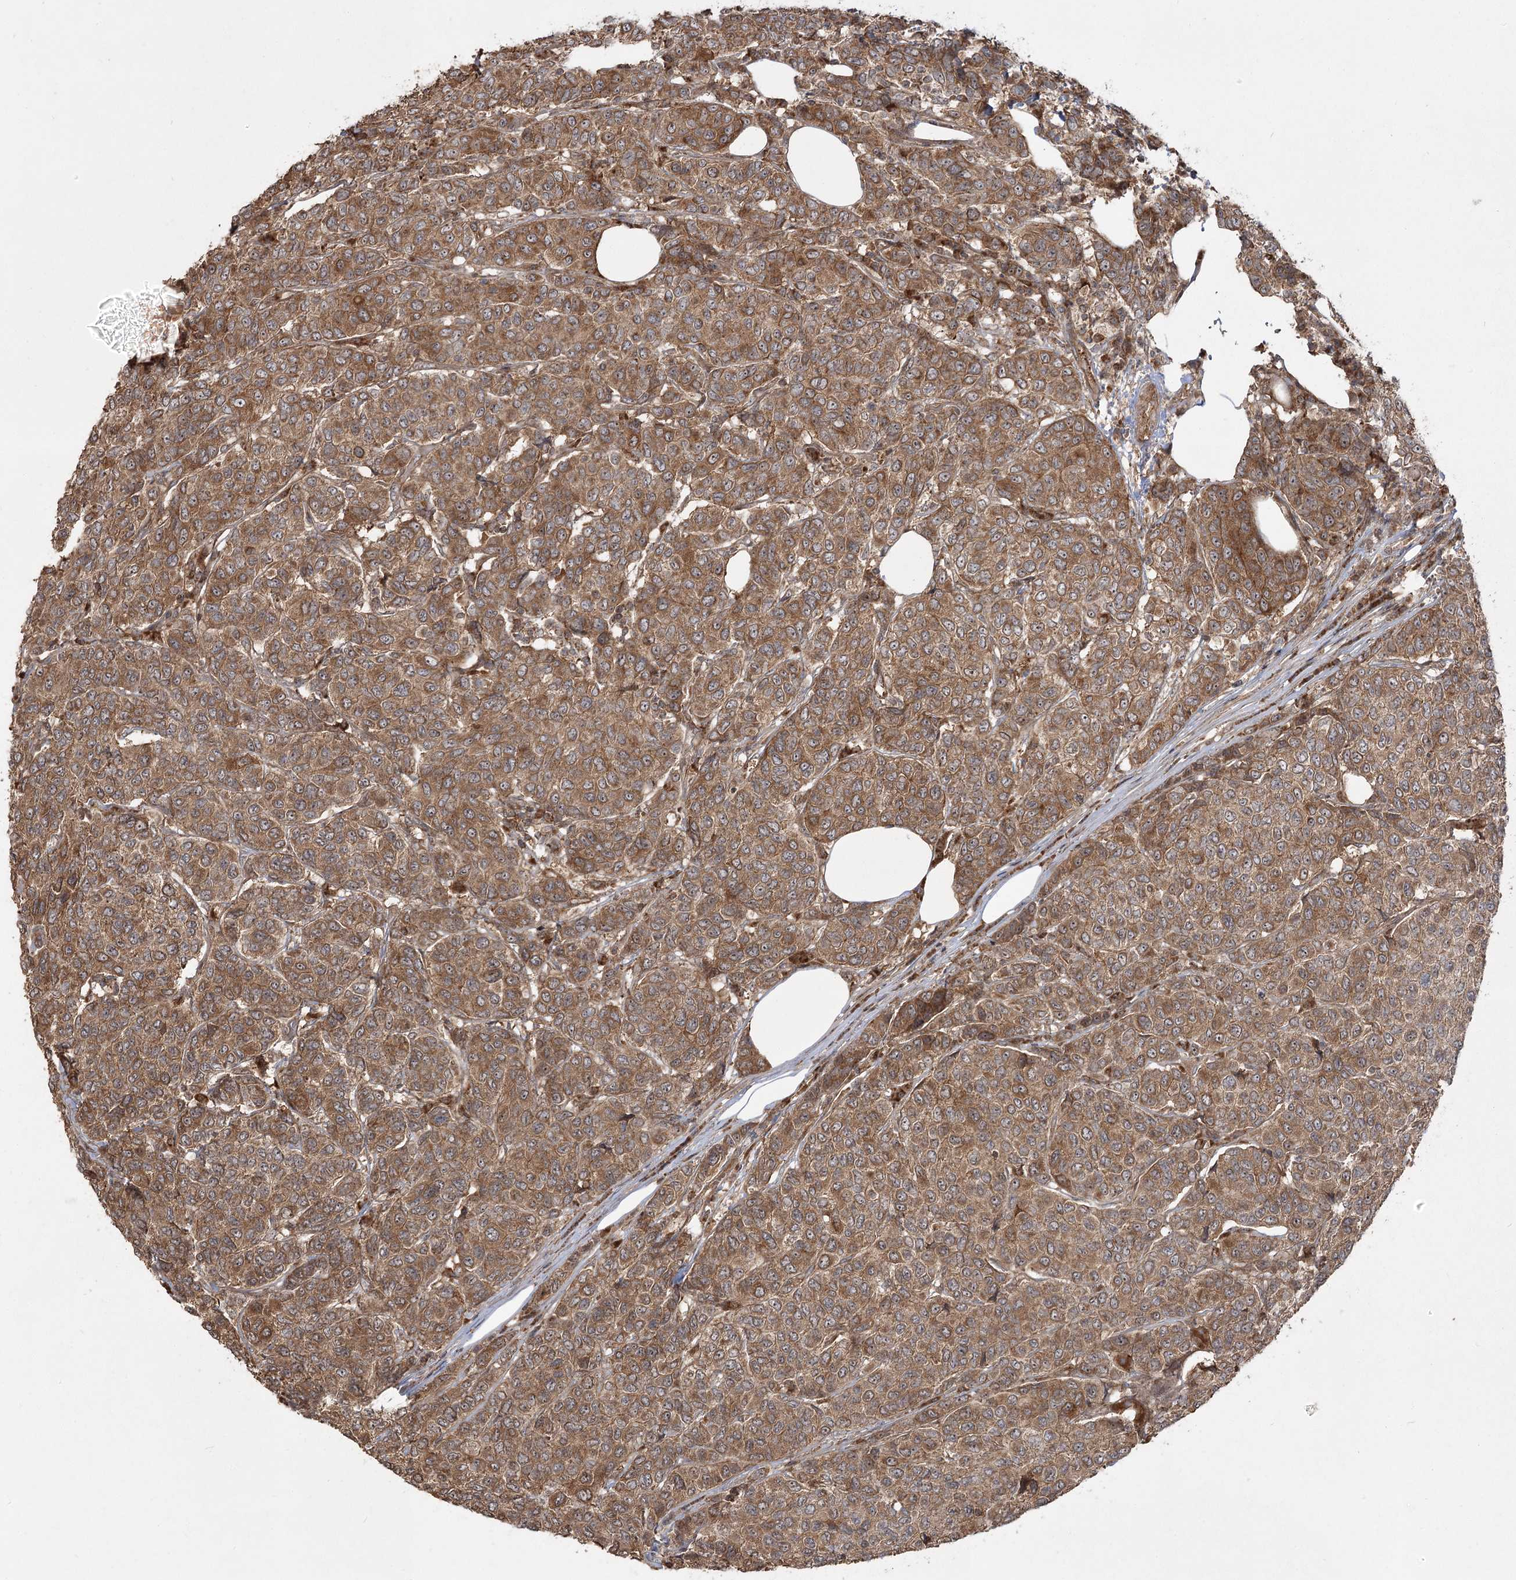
{"staining": {"intensity": "moderate", "quantity": ">75%", "location": "cytoplasmic/membranous"}, "tissue": "breast cancer", "cell_type": "Tumor cells", "image_type": "cancer", "snomed": [{"axis": "morphology", "description": "Duct carcinoma"}, {"axis": "topography", "description": "Breast"}], "caption": "Approximately >75% of tumor cells in breast cancer (intraductal carcinoma) show moderate cytoplasmic/membranous protein expression as visualized by brown immunohistochemical staining.", "gene": "CPLANE1", "patient": {"sex": "female", "age": 55}}